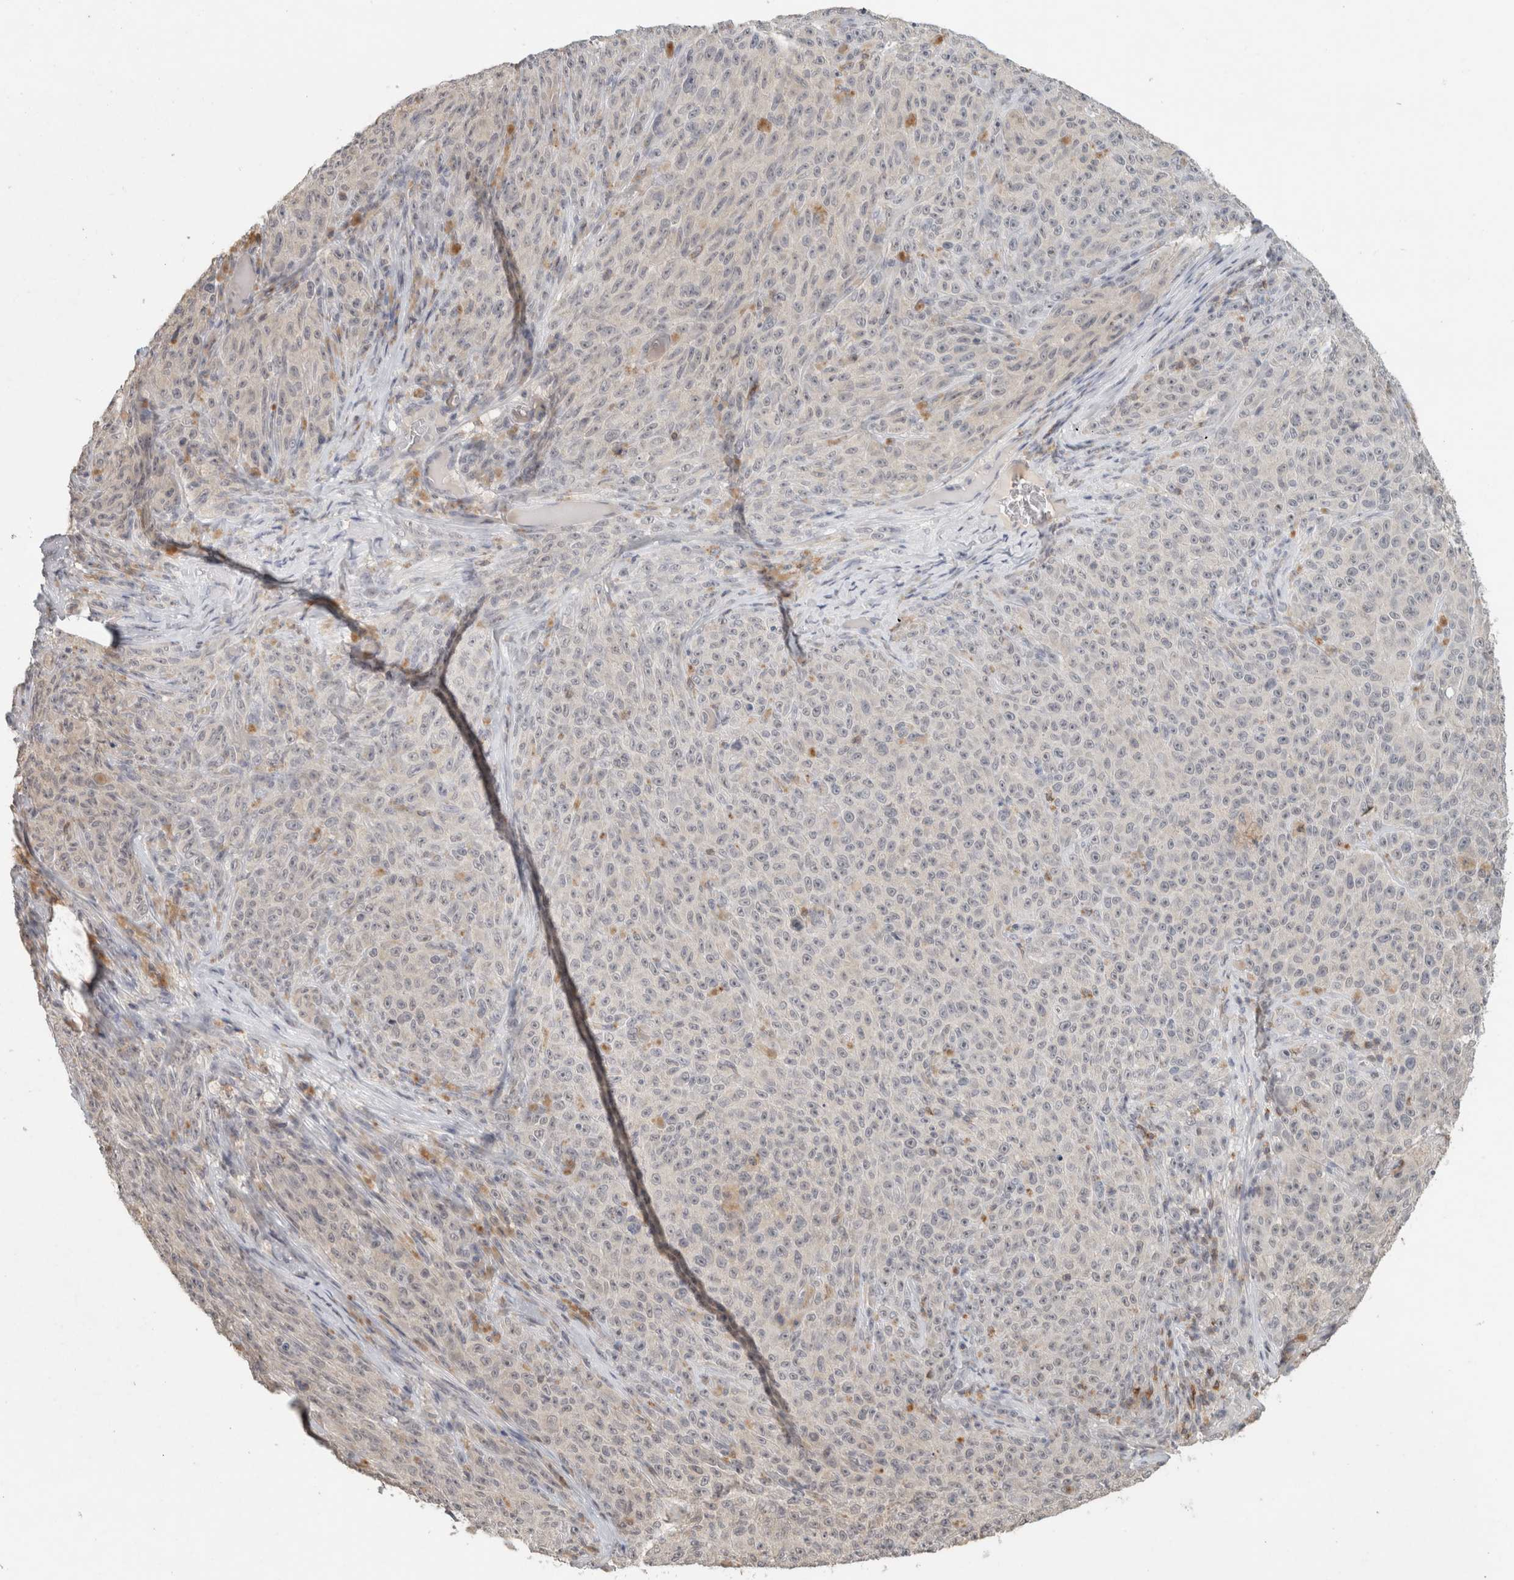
{"staining": {"intensity": "negative", "quantity": "none", "location": "none"}, "tissue": "melanoma", "cell_type": "Tumor cells", "image_type": "cancer", "snomed": [{"axis": "morphology", "description": "Malignant melanoma, NOS"}, {"axis": "topography", "description": "Skin"}], "caption": "This is a image of immunohistochemistry staining of melanoma, which shows no positivity in tumor cells.", "gene": "TRAT1", "patient": {"sex": "female", "age": 82}}